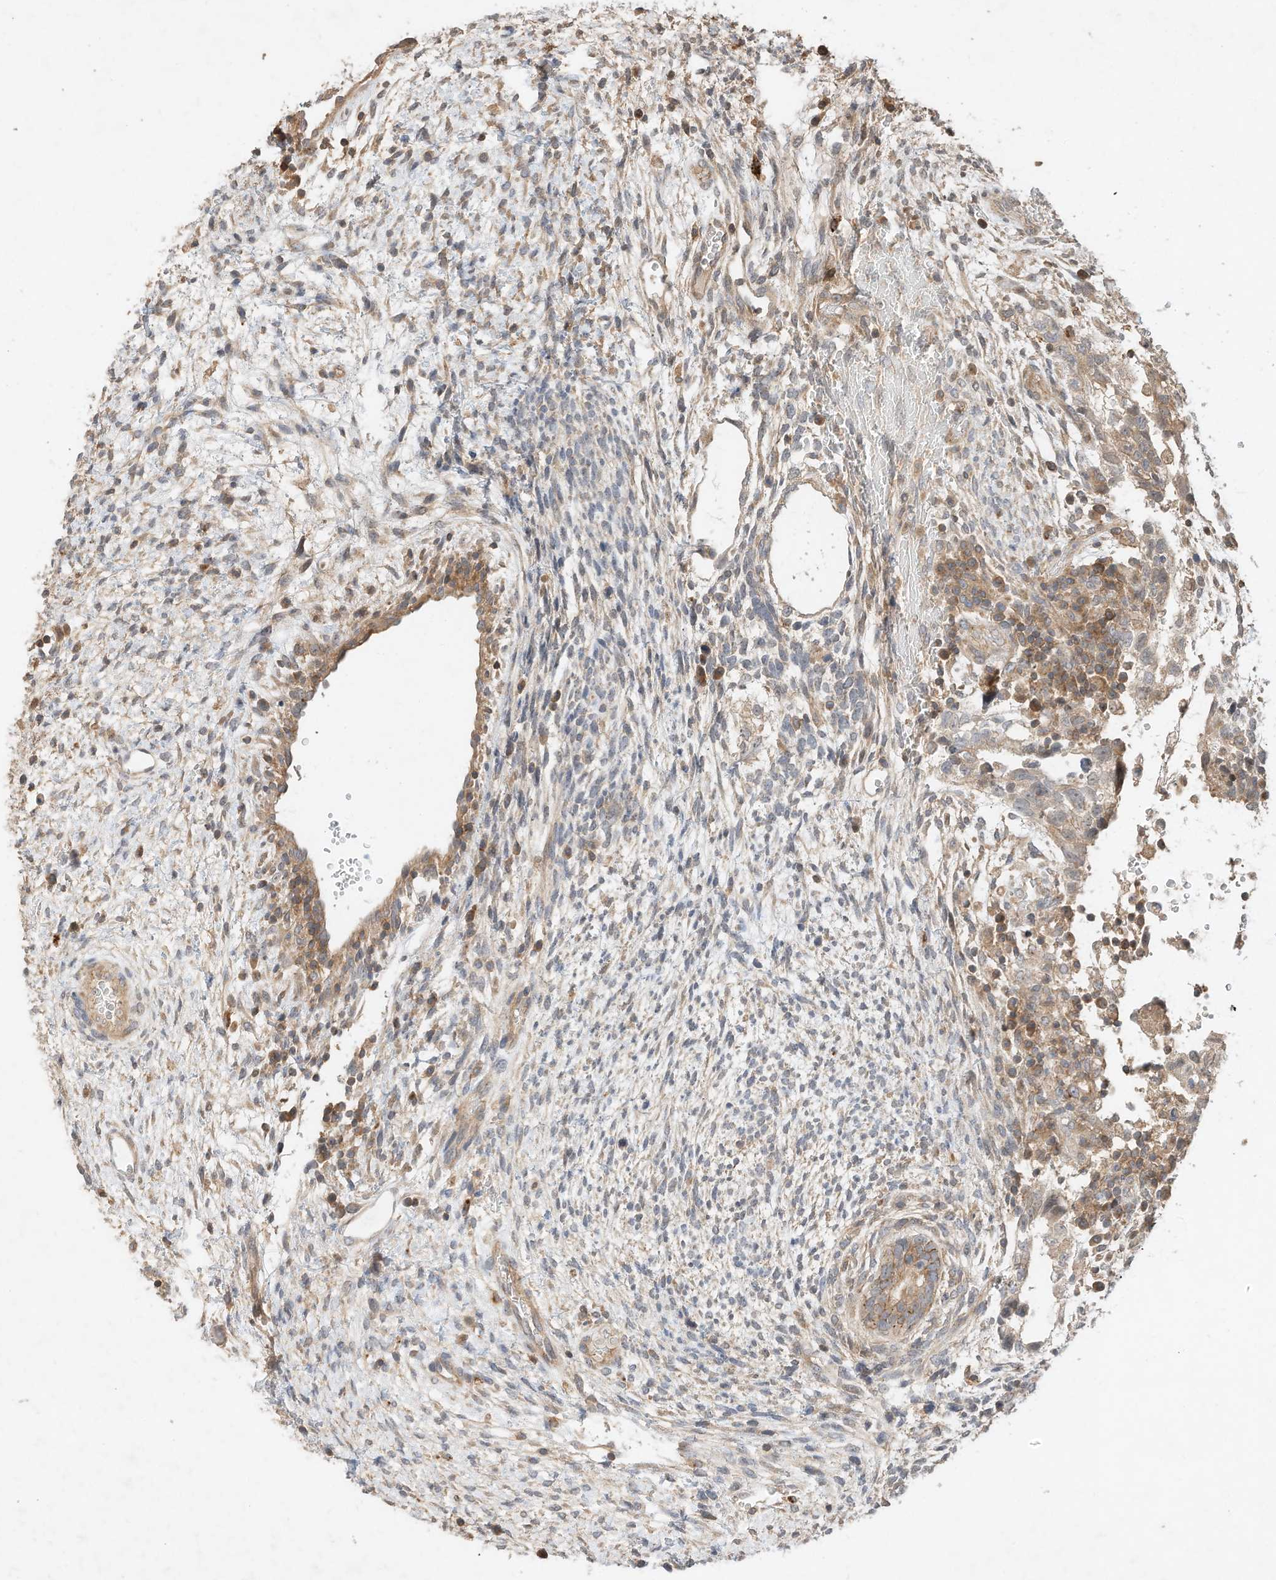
{"staining": {"intensity": "weak", "quantity": "25%-75%", "location": "cytoplasmic/membranous"}, "tissue": "testis cancer", "cell_type": "Tumor cells", "image_type": "cancer", "snomed": [{"axis": "morphology", "description": "Carcinoma, Embryonal, NOS"}, {"axis": "topography", "description": "Testis"}], "caption": "Testis embryonal carcinoma tissue exhibits weak cytoplasmic/membranous positivity in approximately 25%-75% of tumor cells, visualized by immunohistochemistry.", "gene": "CPAMD8", "patient": {"sex": "male", "age": 37}}